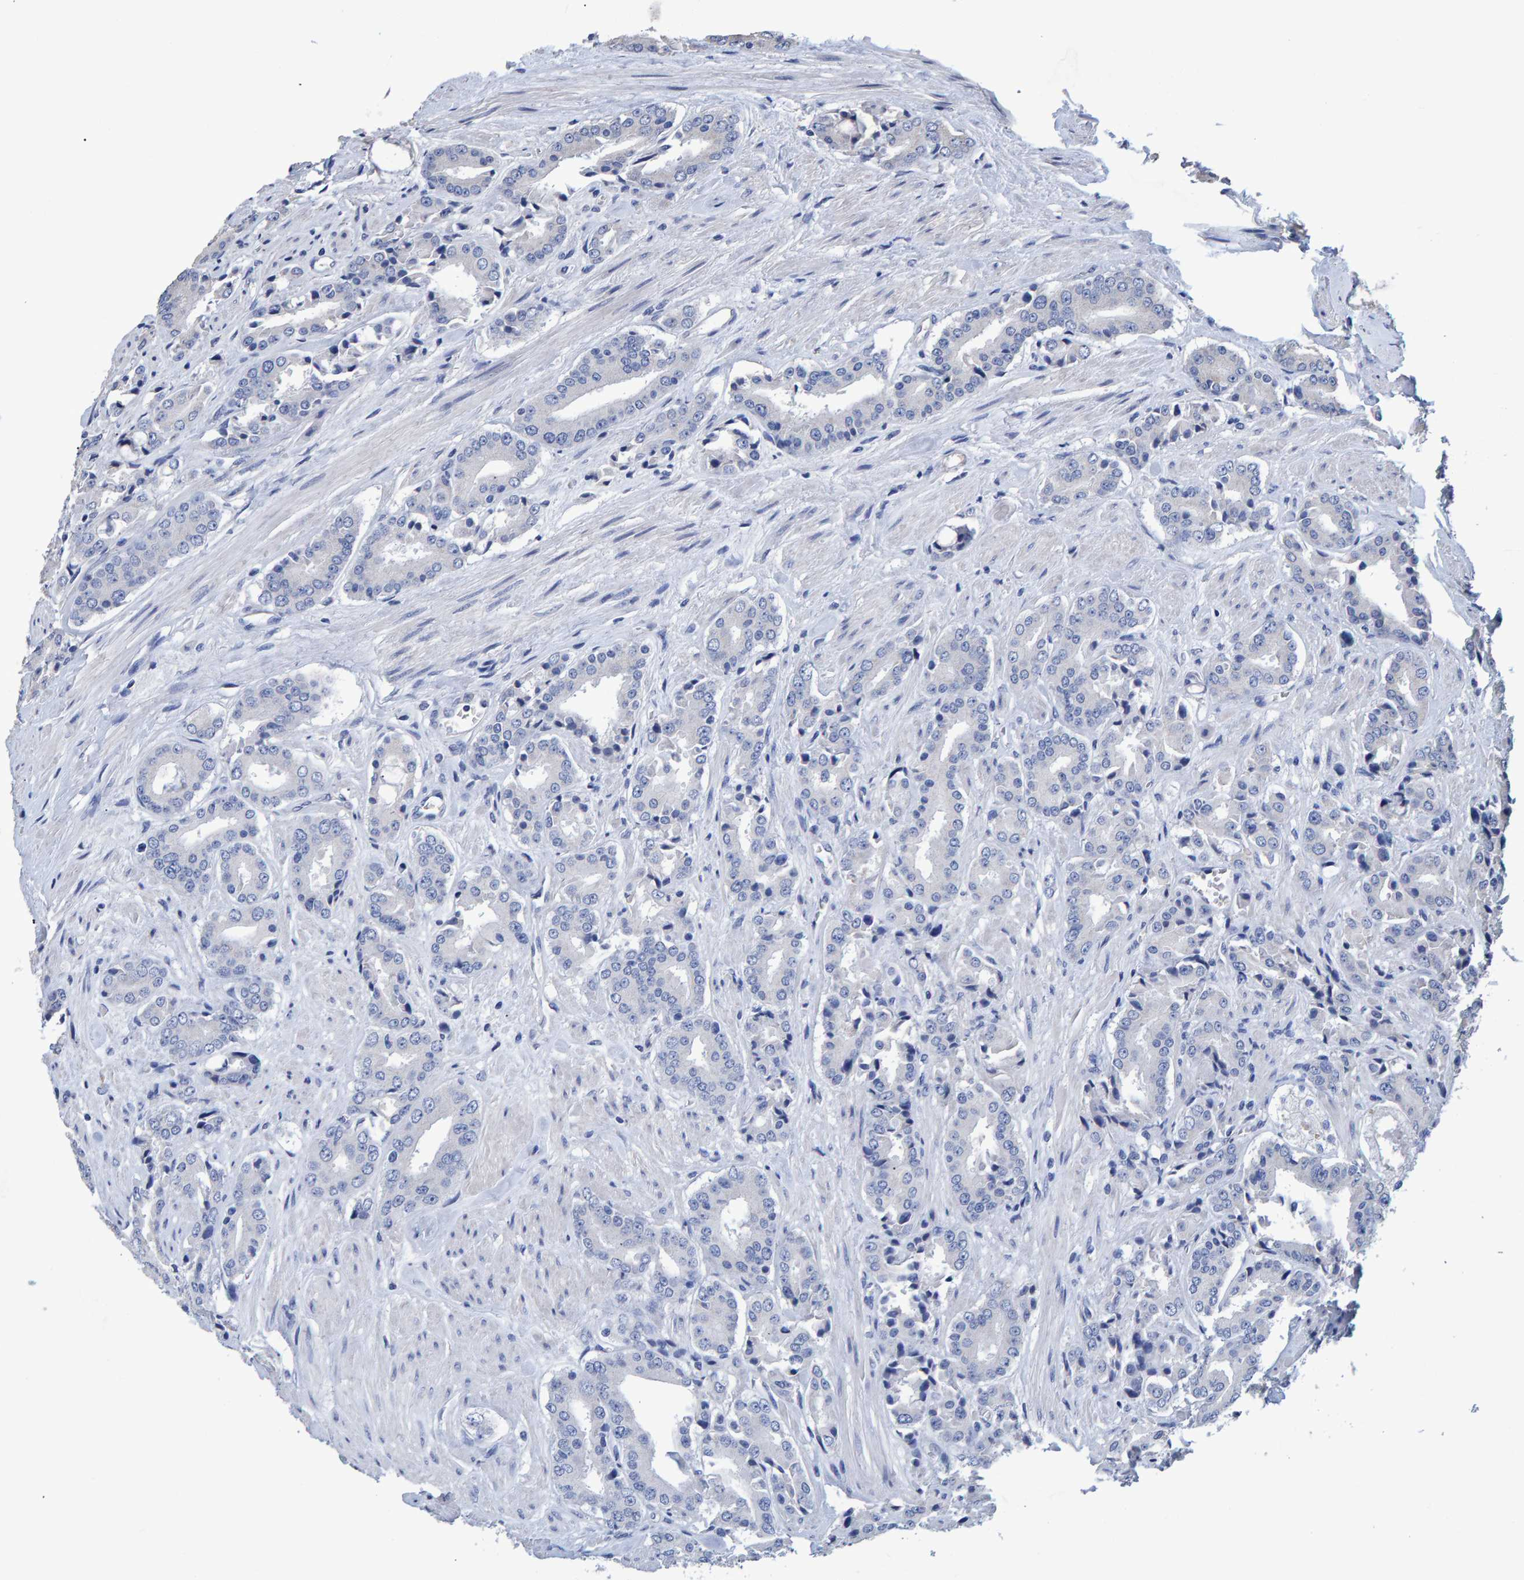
{"staining": {"intensity": "negative", "quantity": "none", "location": "none"}, "tissue": "prostate cancer", "cell_type": "Tumor cells", "image_type": "cancer", "snomed": [{"axis": "morphology", "description": "Adenocarcinoma, High grade"}, {"axis": "topography", "description": "Prostate"}], "caption": "Protein analysis of prostate cancer exhibits no significant expression in tumor cells. Brightfield microscopy of immunohistochemistry (IHC) stained with DAB (brown) and hematoxylin (blue), captured at high magnification.", "gene": "HEMGN", "patient": {"sex": "male", "age": 71}}